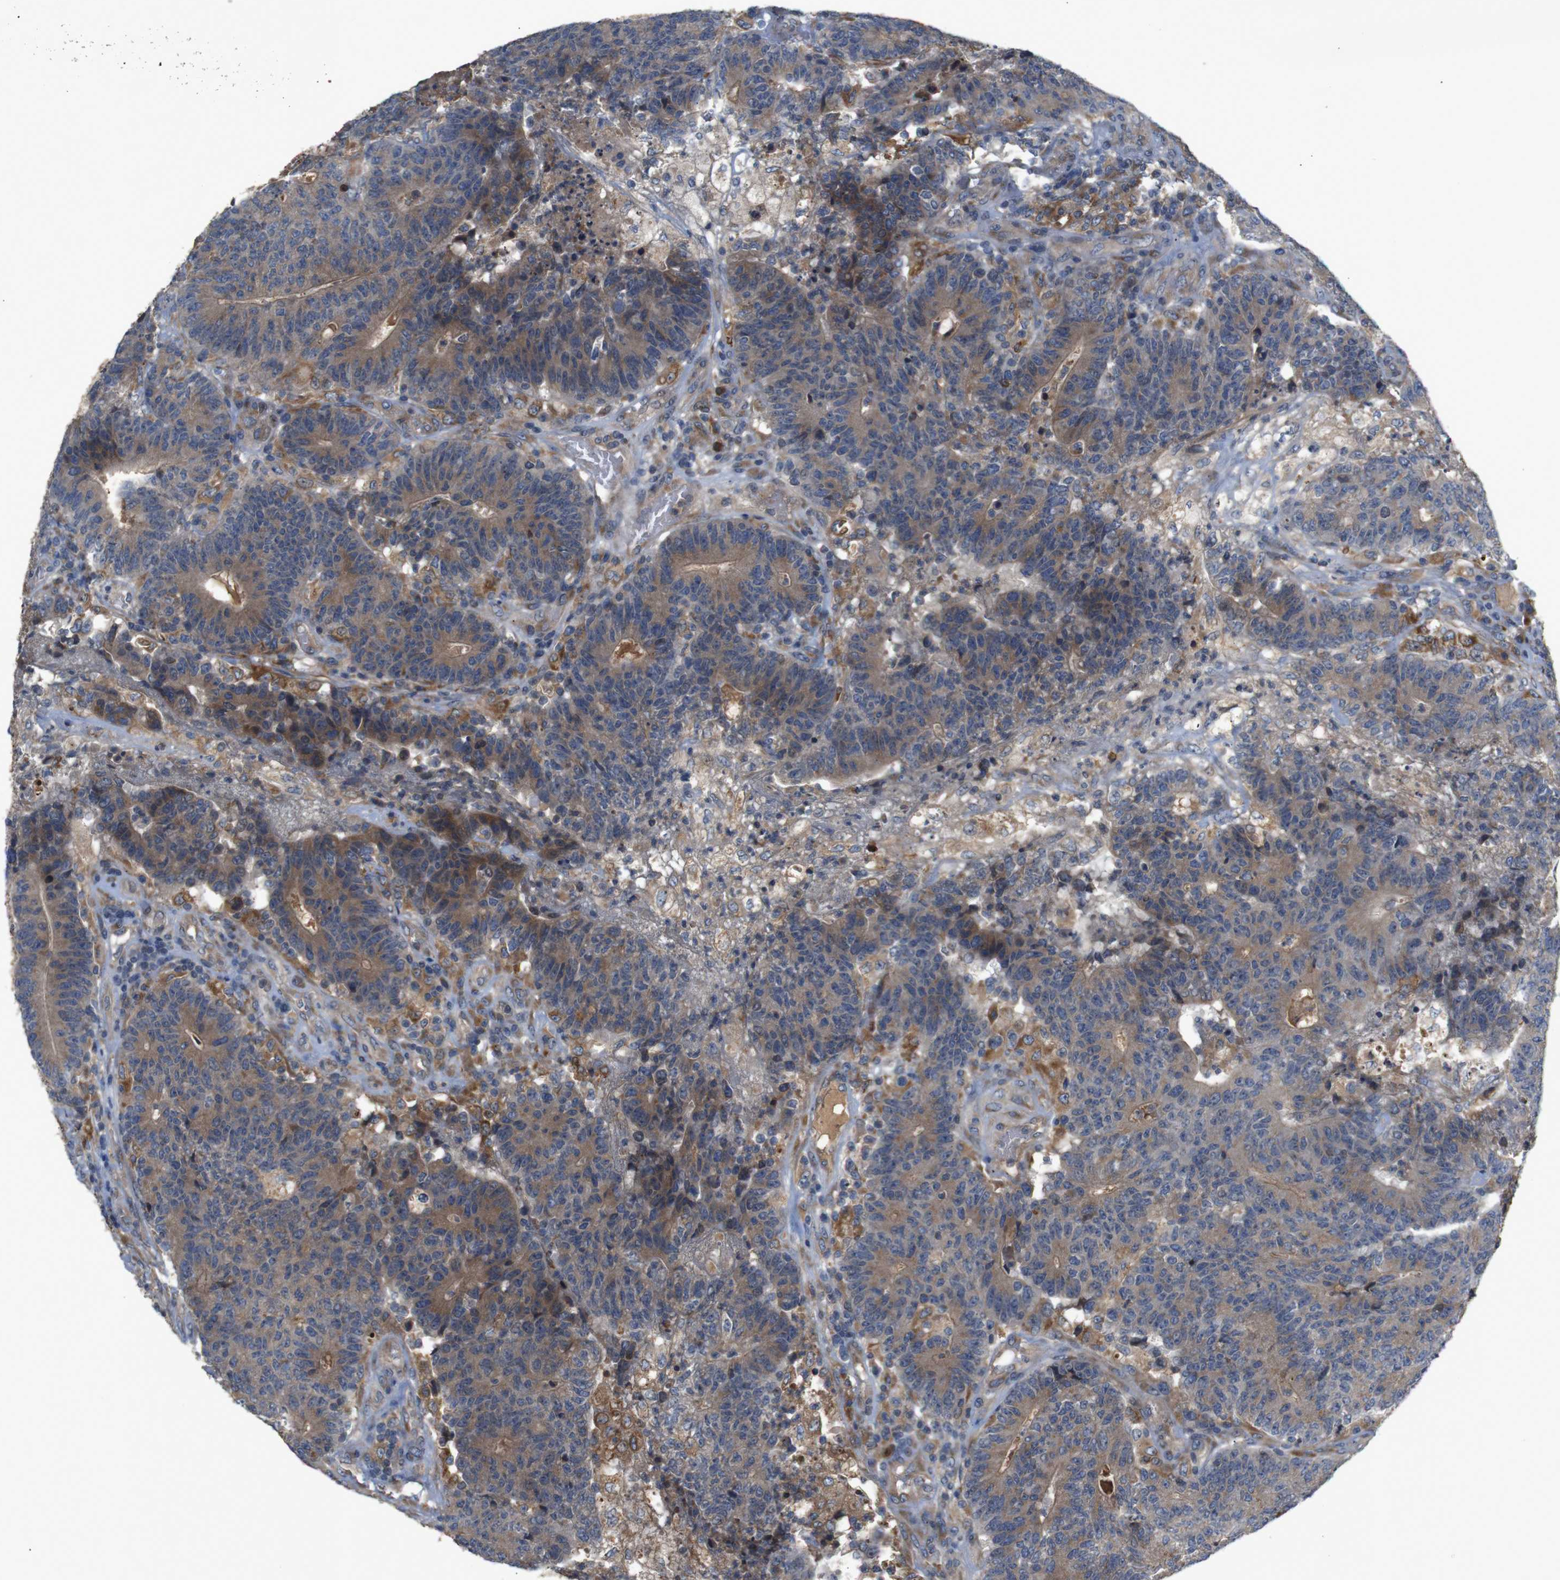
{"staining": {"intensity": "moderate", "quantity": ">75%", "location": "cytoplasmic/membranous"}, "tissue": "colorectal cancer", "cell_type": "Tumor cells", "image_type": "cancer", "snomed": [{"axis": "morphology", "description": "Normal tissue, NOS"}, {"axis": "morphology", "description": "Adenocarcinoma, NOS"}, {"axis": "topography", "description": "Colon"}], "caption": "This is an image of IHC staining of adenocarcinoma (colorectal), which shows moderate expression in the cytoplasmic/membranous of tumor cells.", "gene": "PTPN1", "patient": {"sex": "female", "age": 75}}